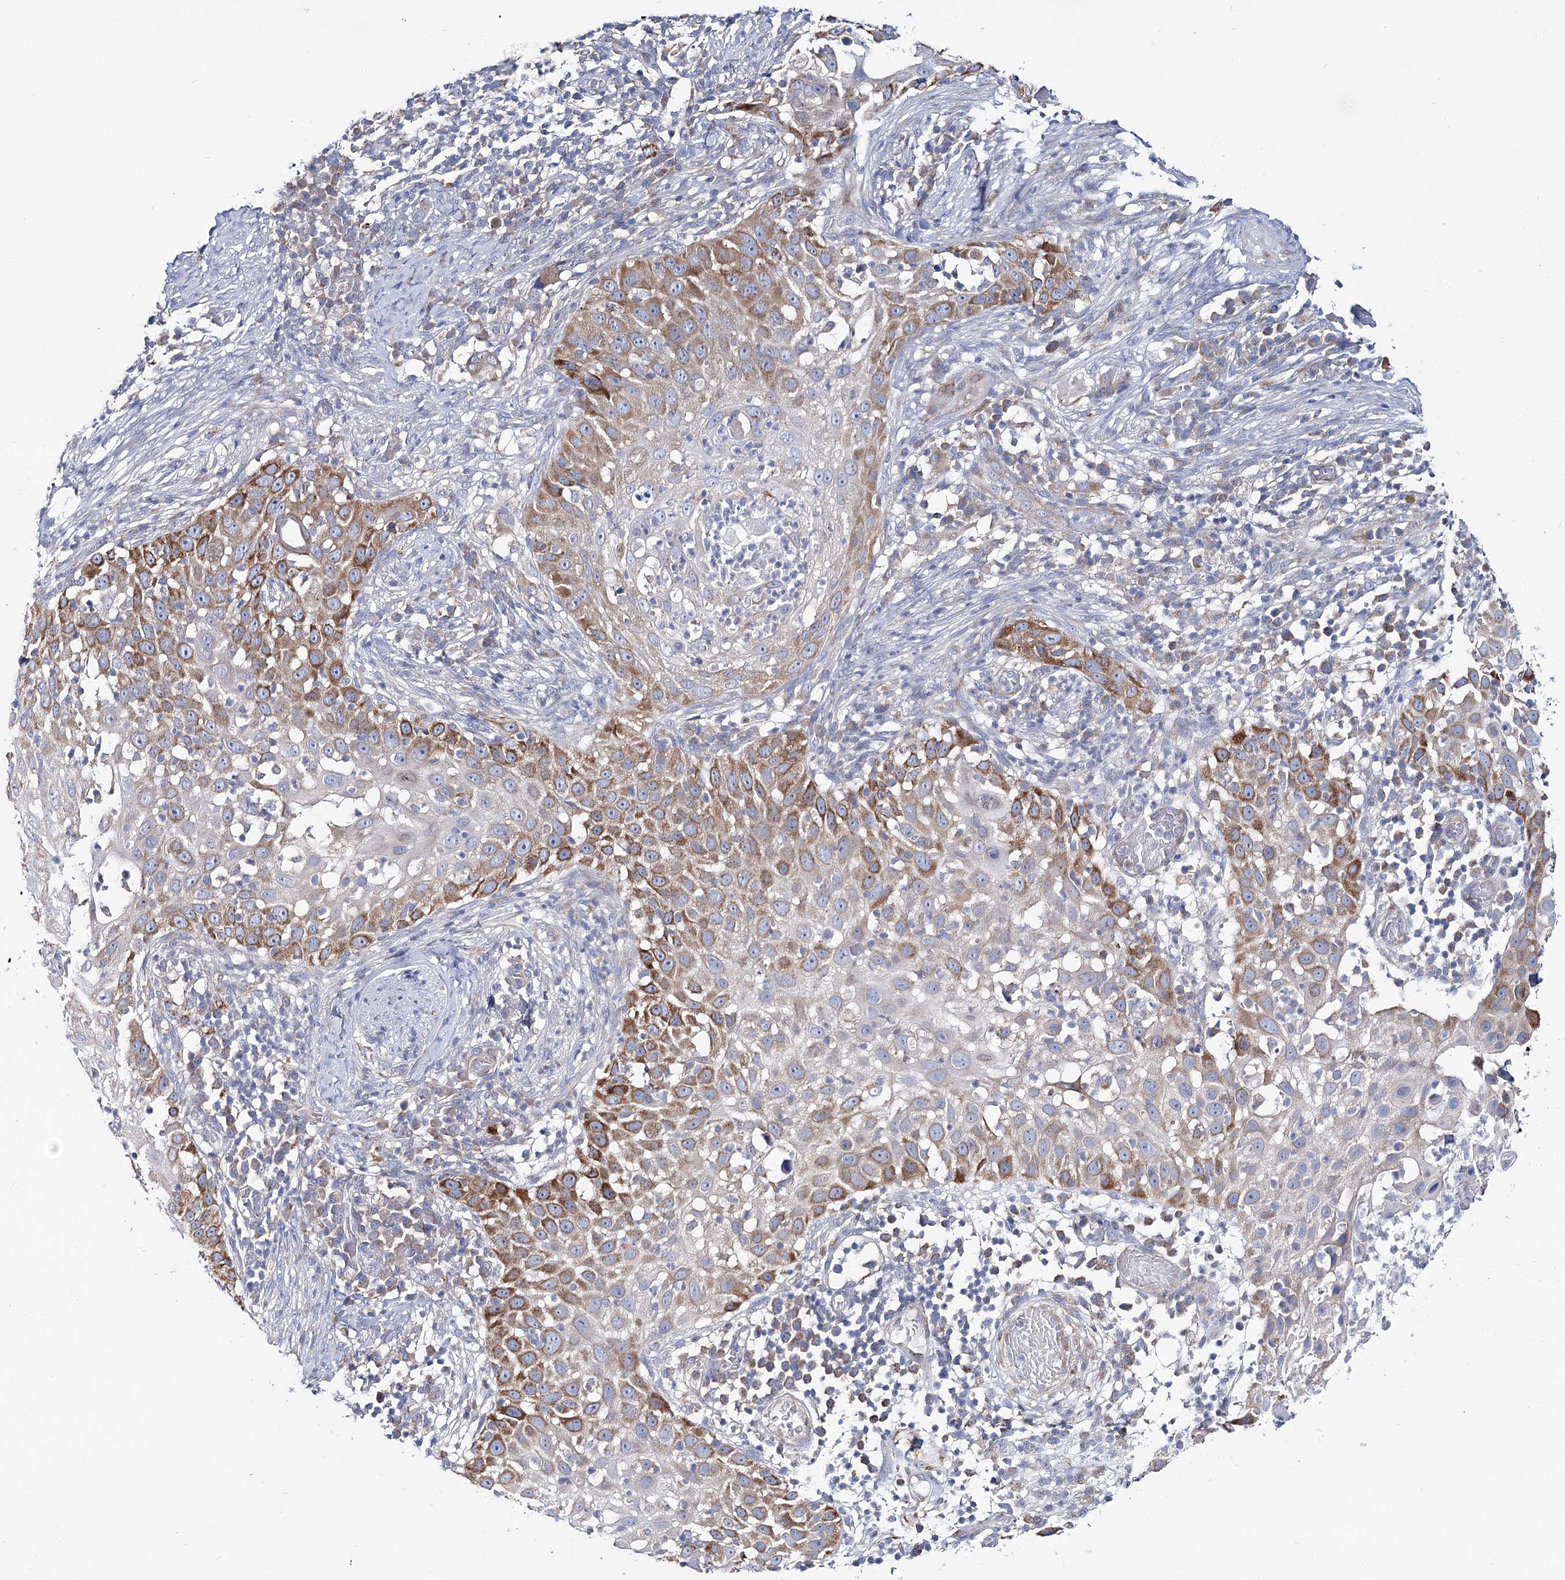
{"staining": {"intensity": "moderate", "quantity": ">75%", "location": "cytoplasmic/membranous"}, "tissue": "skin cancer", "cell_type": "Tumor cells", "image_type": "cancer", "snomed": [{"axis": "morphology", "description": "Squamous cell carcinoma, NOS"}, {"axis": "topography", "description": "Skin"}], "caption": "Immunohistochemical staining of human squamous cell carcinoma (skin) reveals medium levels of moderate cytoplasmic/membranous protein staining in approximately >75% of tumor cells.", "gene": "THUMPD3", "patient": {"sex": "female", "age": 44}}